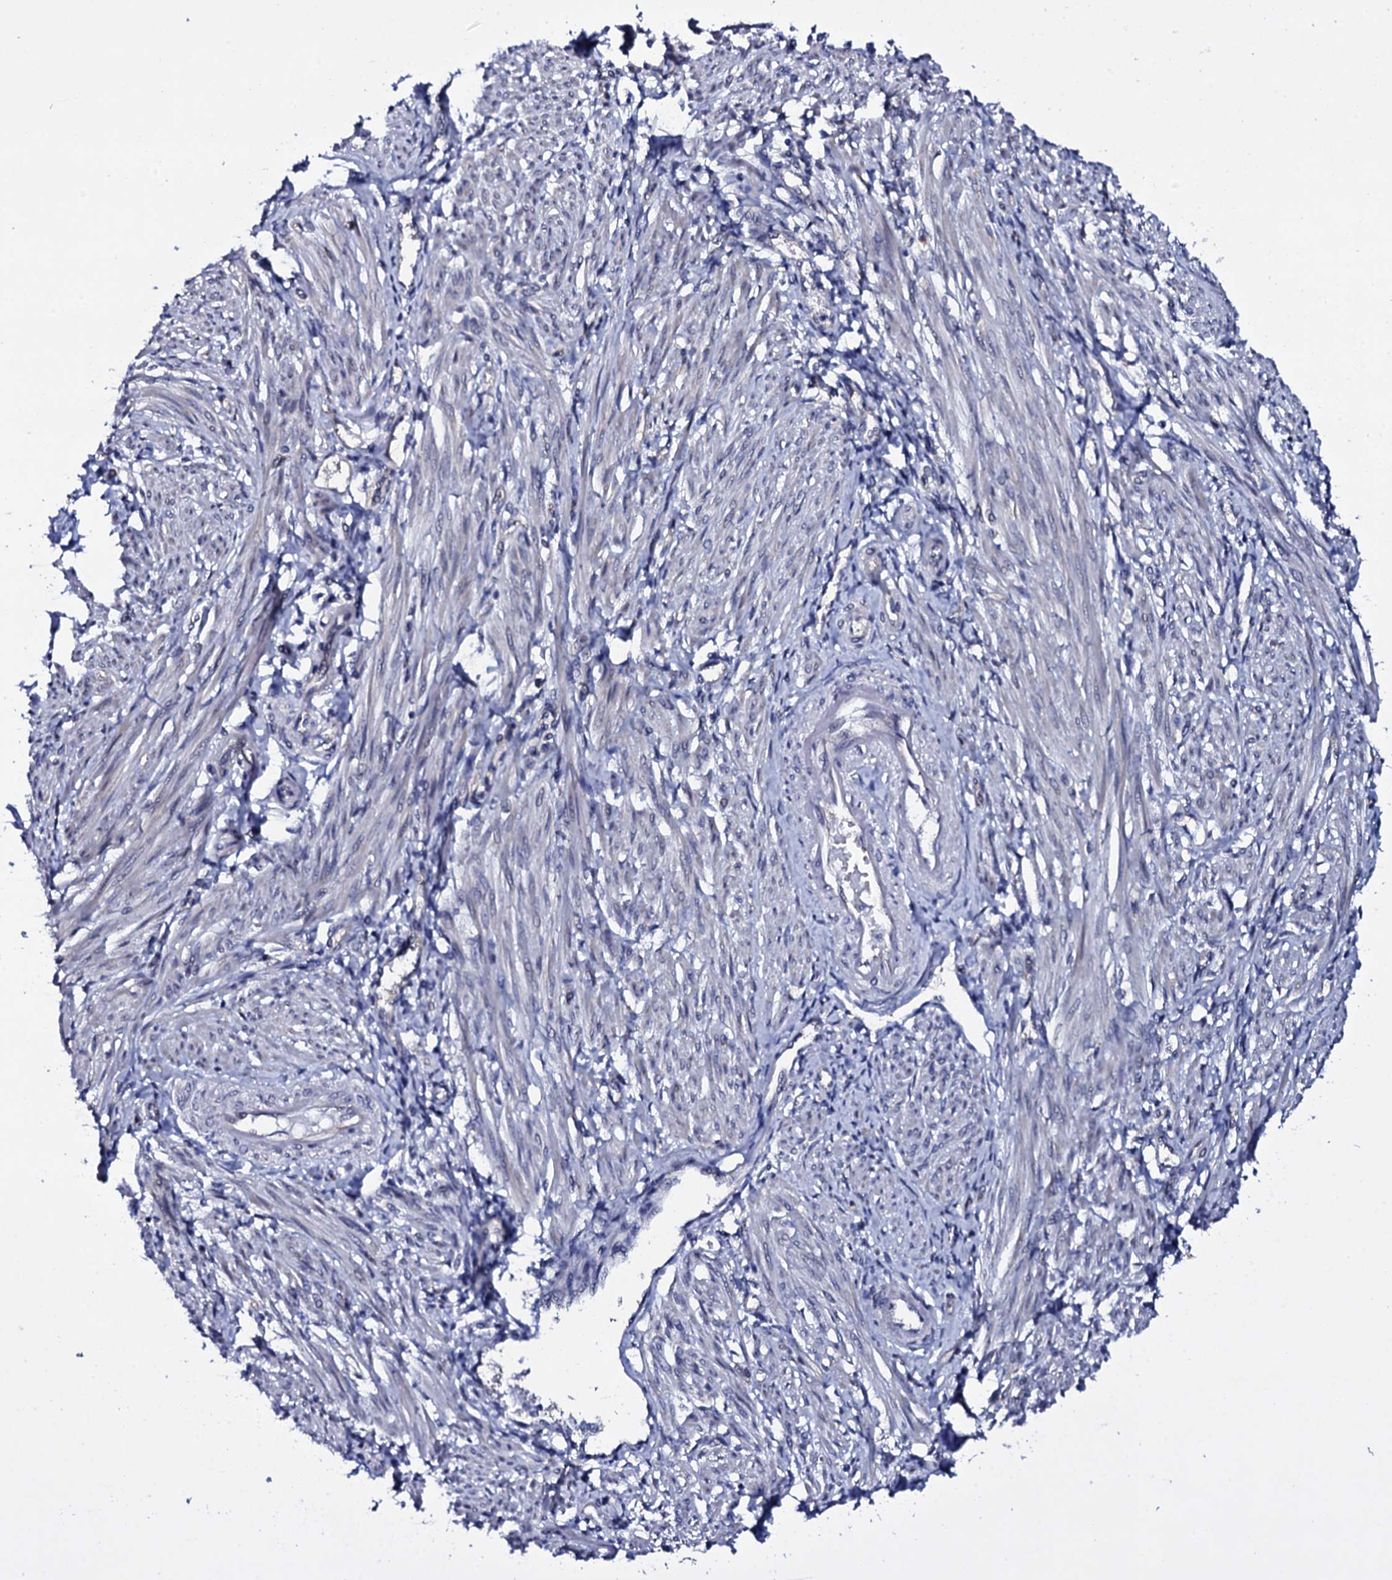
{"staining": {"intensity": "negative", "quantity": "none", "location": "none"}, "tissue": "smooth muscle", "cell_type": "Smooth muscle cells", "image_type": "normal", "snomed": [{"axis": "morphology", "description": "Normal tissue, NOS"}, {"axis": "topography", "description": "Smooth muscle"}], "caption": "A micrograph of human smooth muscle is negative for staining in smooth muscle cells. Brightfield microscopy of IHC stained with DAB (brown) and hematoxylin (blue), captured at high magnification.", "gene": "GAREM1", "patient": {"sex": "female", "age": 39}}